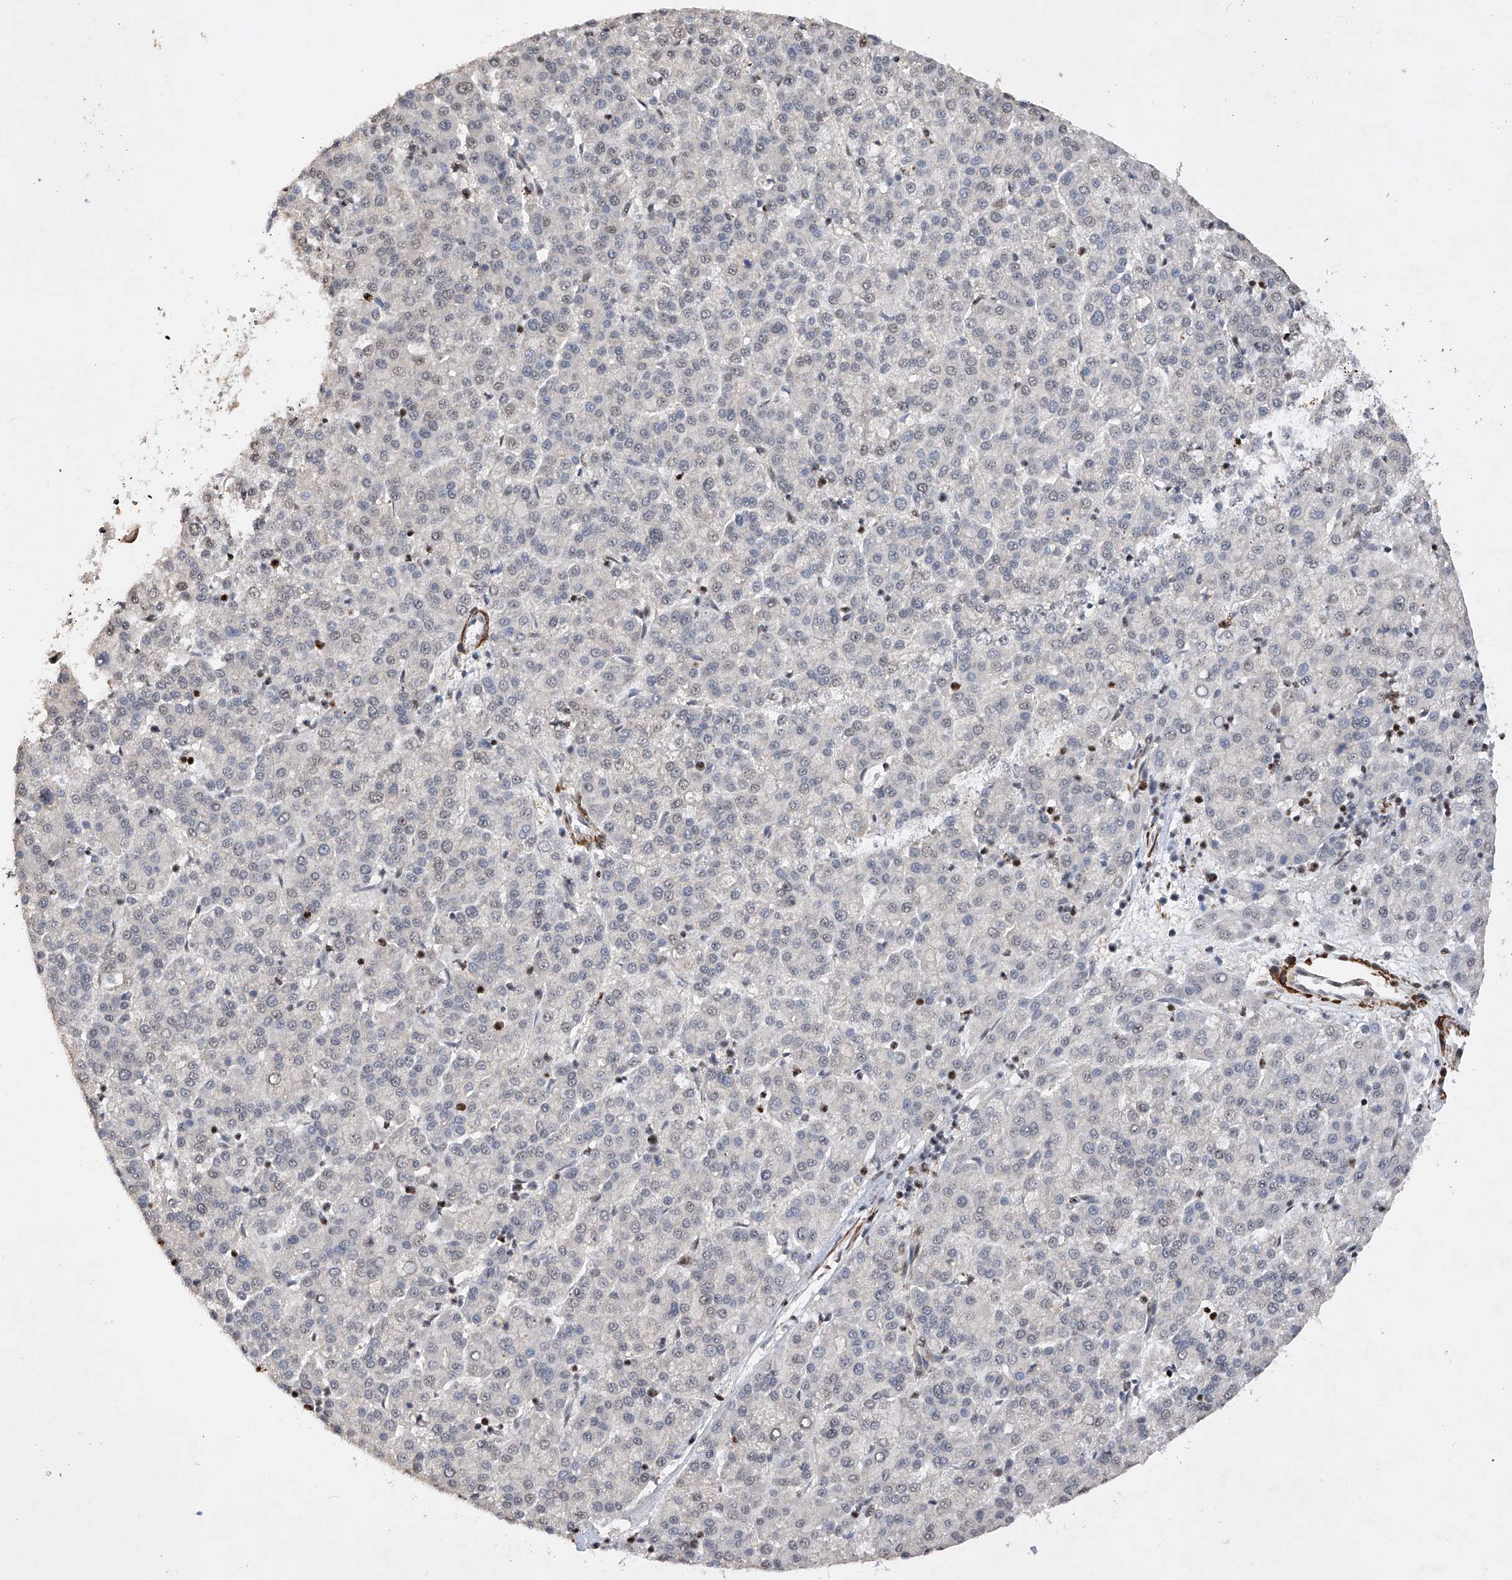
{"staining": {"intensity": "negative", "quantity": "none", "location": "none"}, "tissue": "liver cancer", "cell_type": "Tumor cells", "image_type": "cancer", "snomed": [{"axis": "morphology", "description": "Carcinoma, Hepatocellular, NOS"}, {"axis": "topography", "description": "Liver"}], "caption": "Immunohistochemistry of liver cancer (hepatocellular carcinoma) displays no staining in tumor cells. Nuclei are stained in blue.", "gene": "NFATC4", "patient": {"sex": "female", "age": 58}}